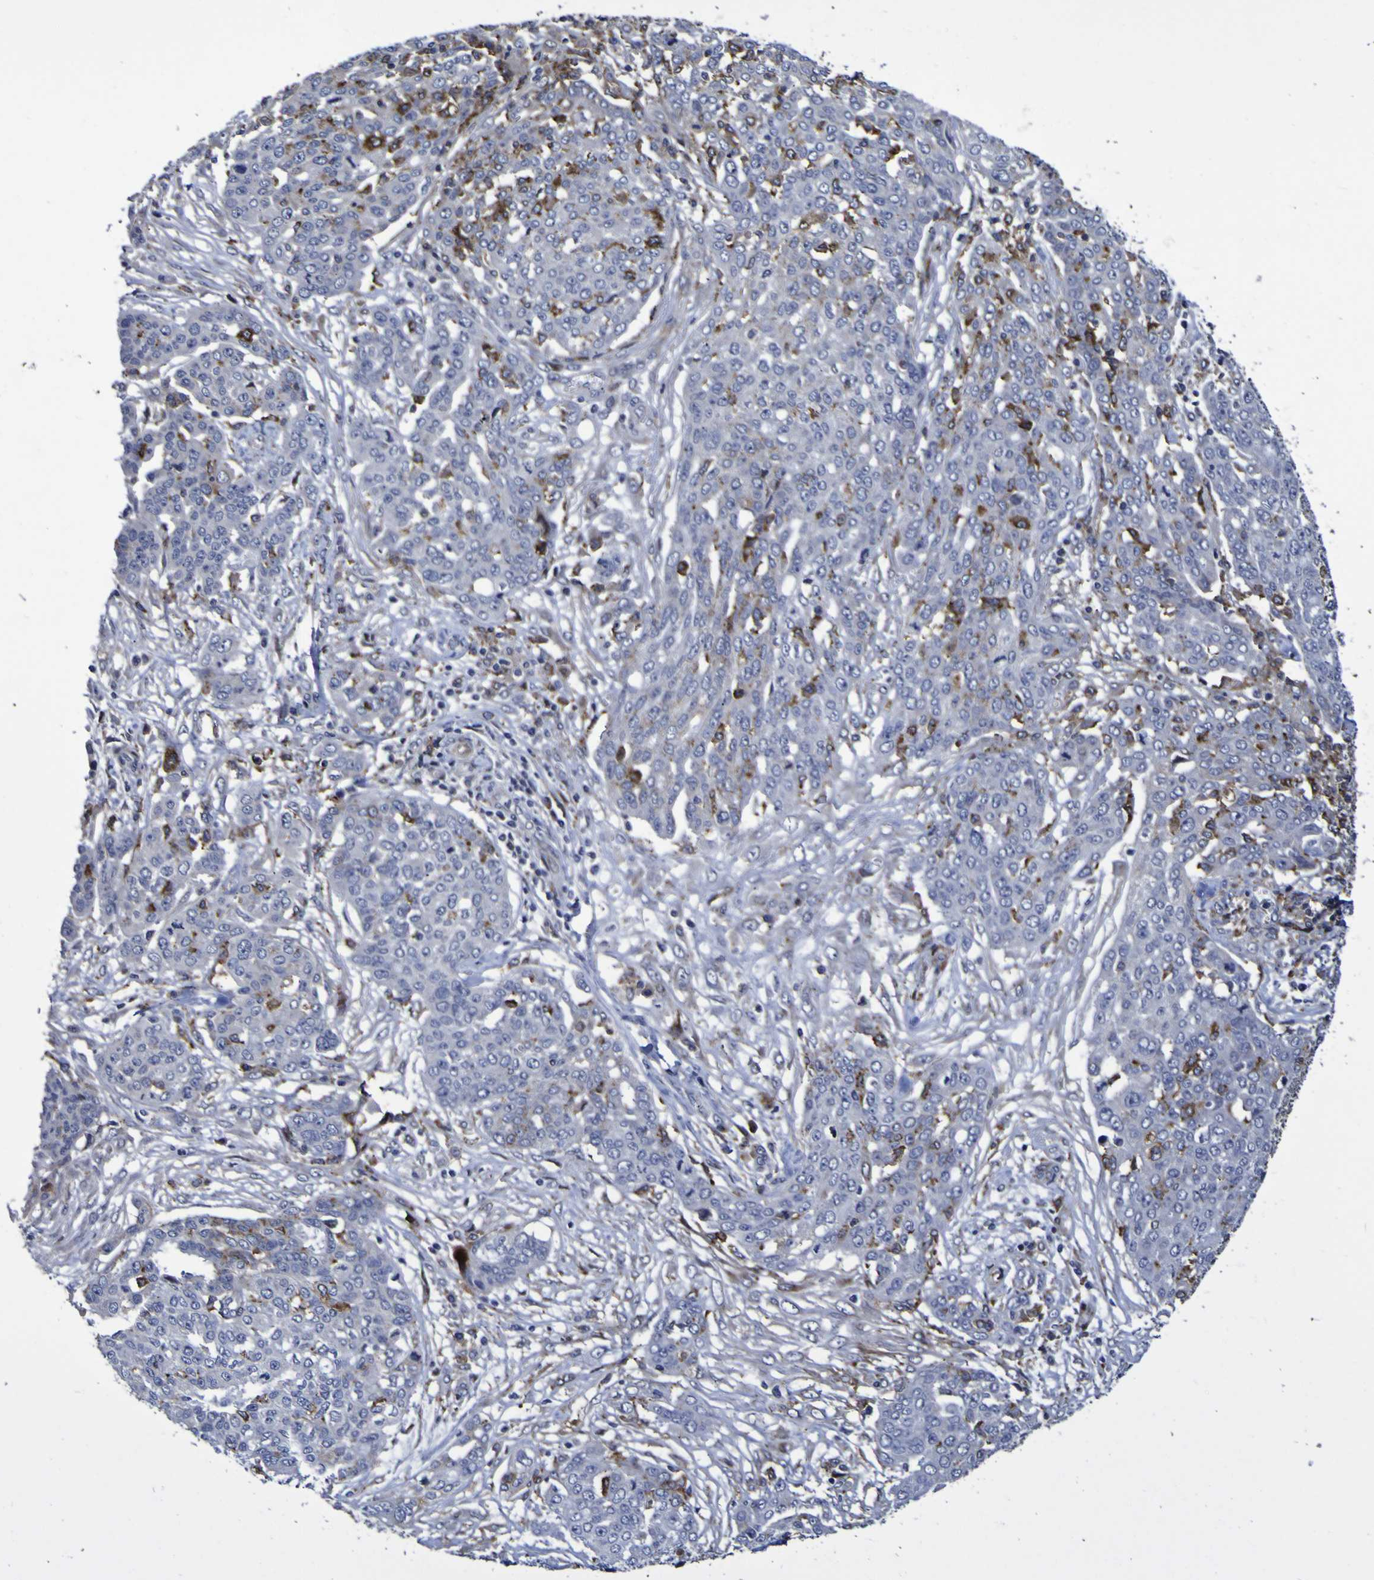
{"staining": {"intensity": "moderate", "quantity": "<25%", "location": "cytoplasmic/membranous"}, "tissue": "ovarian cancer", "cell_type": "Tumor cells", "image_type": "cancer", "snomed": [{"axis": "morphology", "description": "Cystadenocarcinoma, serous, NOS"}, {"axis": "topography", "description": "Soft tissue"}, {"axis": "topography", "description": "Ovary"}], "caption": "Immunohistochemistry (IHC) image of neoplastic tissue: ovarian cancer (serous cystadenocarcinoma) stained using immunohistochemistry demonstrates low levels of moderate protein expression localized specifically in the cytoplasmic/membranous of tumor cells, appearing as a cytoplasmic/membranous brown color.", "gene": "MGLL", "patient": {"sex": "female", "age": 57}}